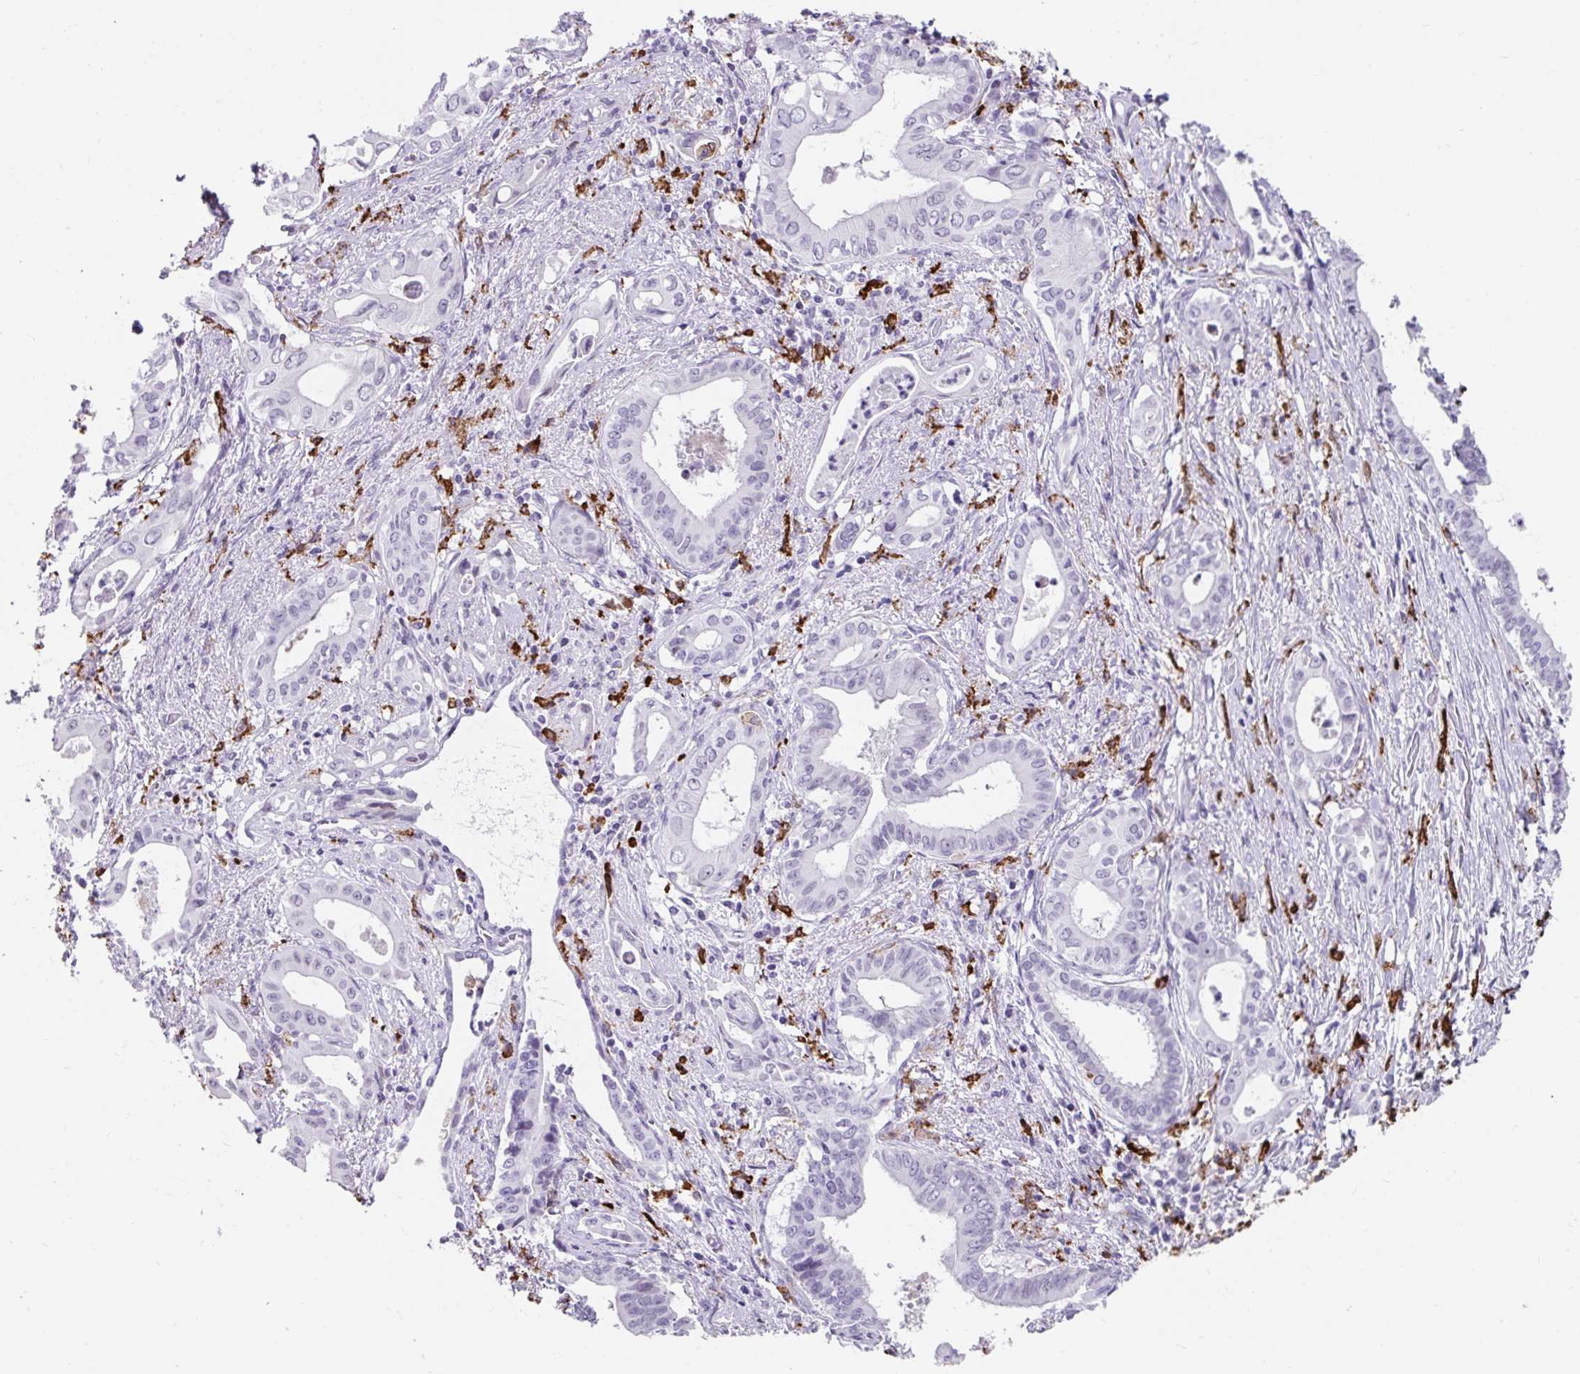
{"staining": {"intensity": "negative", "quantity": "none", "location": "none"}, "tissue": "pancreatic cancer", "cell_type": "Tumor cells", "image_type": "cancer", "snomed": [{"axis": "morphology", "description": "Adenocarcinoma, NOS"}, {"axis": "topography", "description": "Pancreas"}], "caption": "Immunohistochemistry (IHC) micrograph of pancreatic cancer stained for a protein (brown), which exhibits no staining in tumor cells.", "gene": "CD163", "patient": {"sex": "female", "age": 77}}